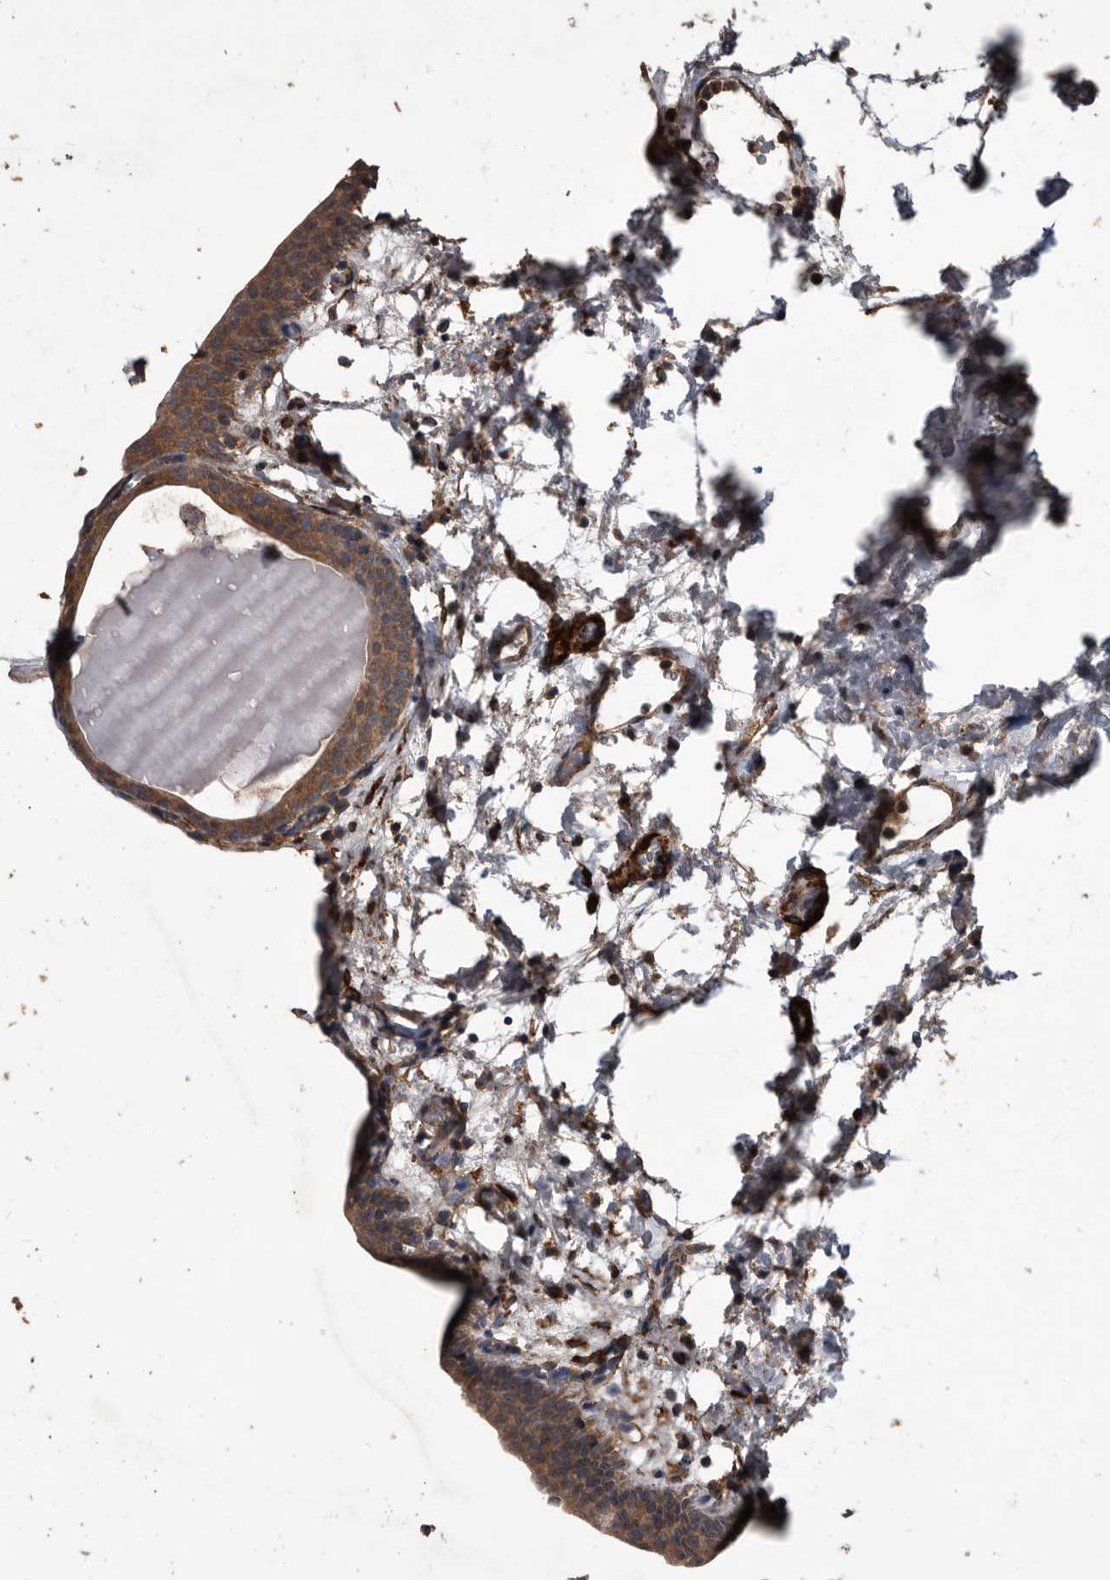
{"staining": {"intensity": "moderate", "quantity": ">75%", "location": "cytoplasmic/membranous"}, "tissue": "urinary bladder", "cell_type": "Urothelial cells", "image_type": "normal", "snomed": [{"axis": "morphology", "description": "Normal tissue, NOS"}, {"axis": "topography", "description": "Urinary bladder"}], "caption": "Urothelial cells reveal moderate cytoplasmic/membranous positivity in approximately >75% of cells in benign urinary bladder.", "gene": "NRBP1", "patient": {"sex": "male", "age": 83}}